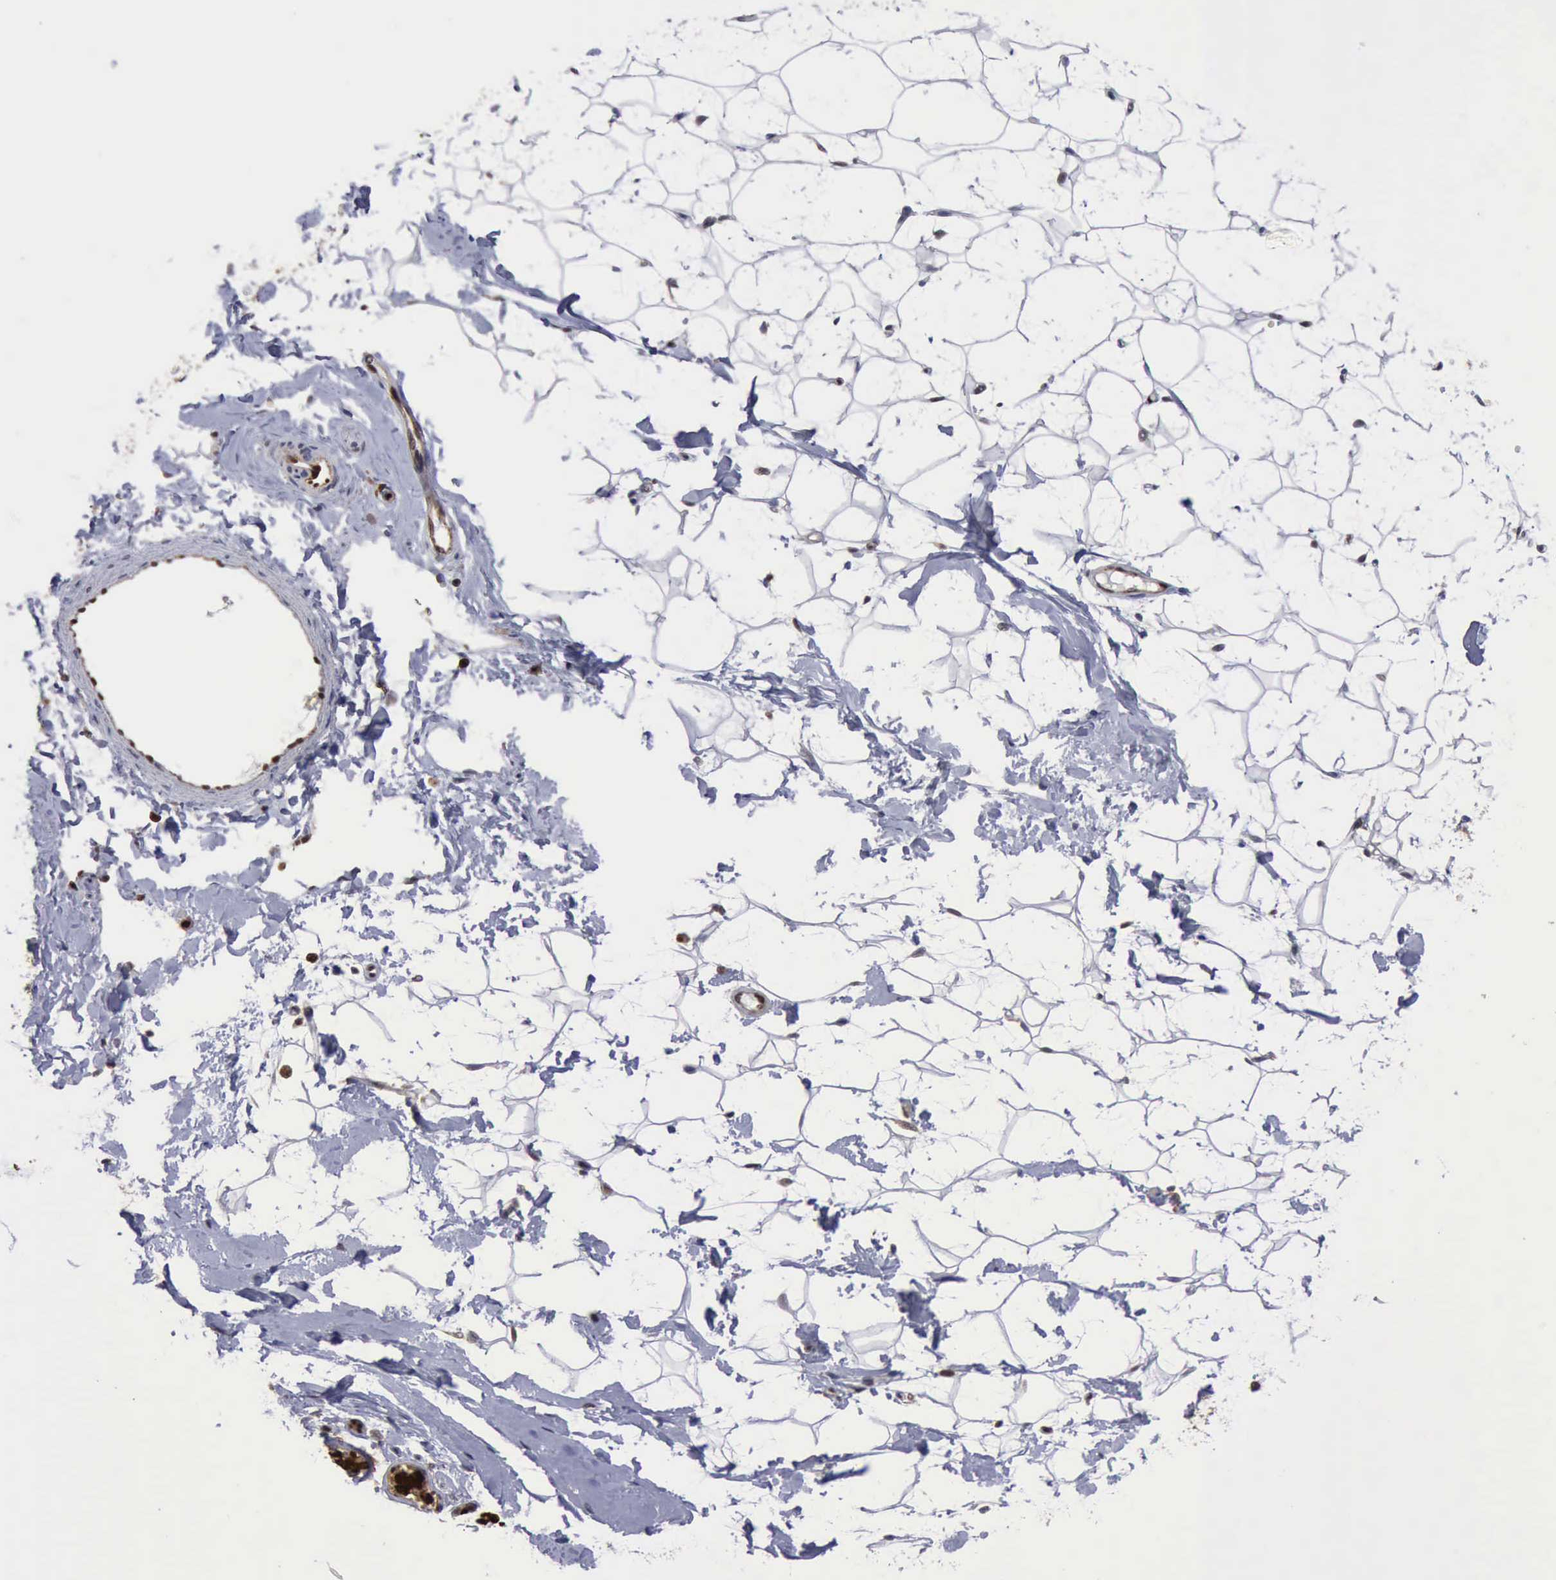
{"staining": {"intensity": "strong", "quantity": ">75%", "location": "nuclear"}, "tissue": "breast", "cell_type": "Adipocytes", "image_type": "normal", "snomed": [{"axis": "morphology", "description": "Normal tissue, NOS"}, {"axis": "topography", "description": "Breast"}], "caption": "Unremarkable breast was stained to show a protein in brown. There is high levels of strong nuclear staining in approximately >75% of adipocytes.", "gene": "PDCD4", "patient": {"sex": "female", "age": 43}}